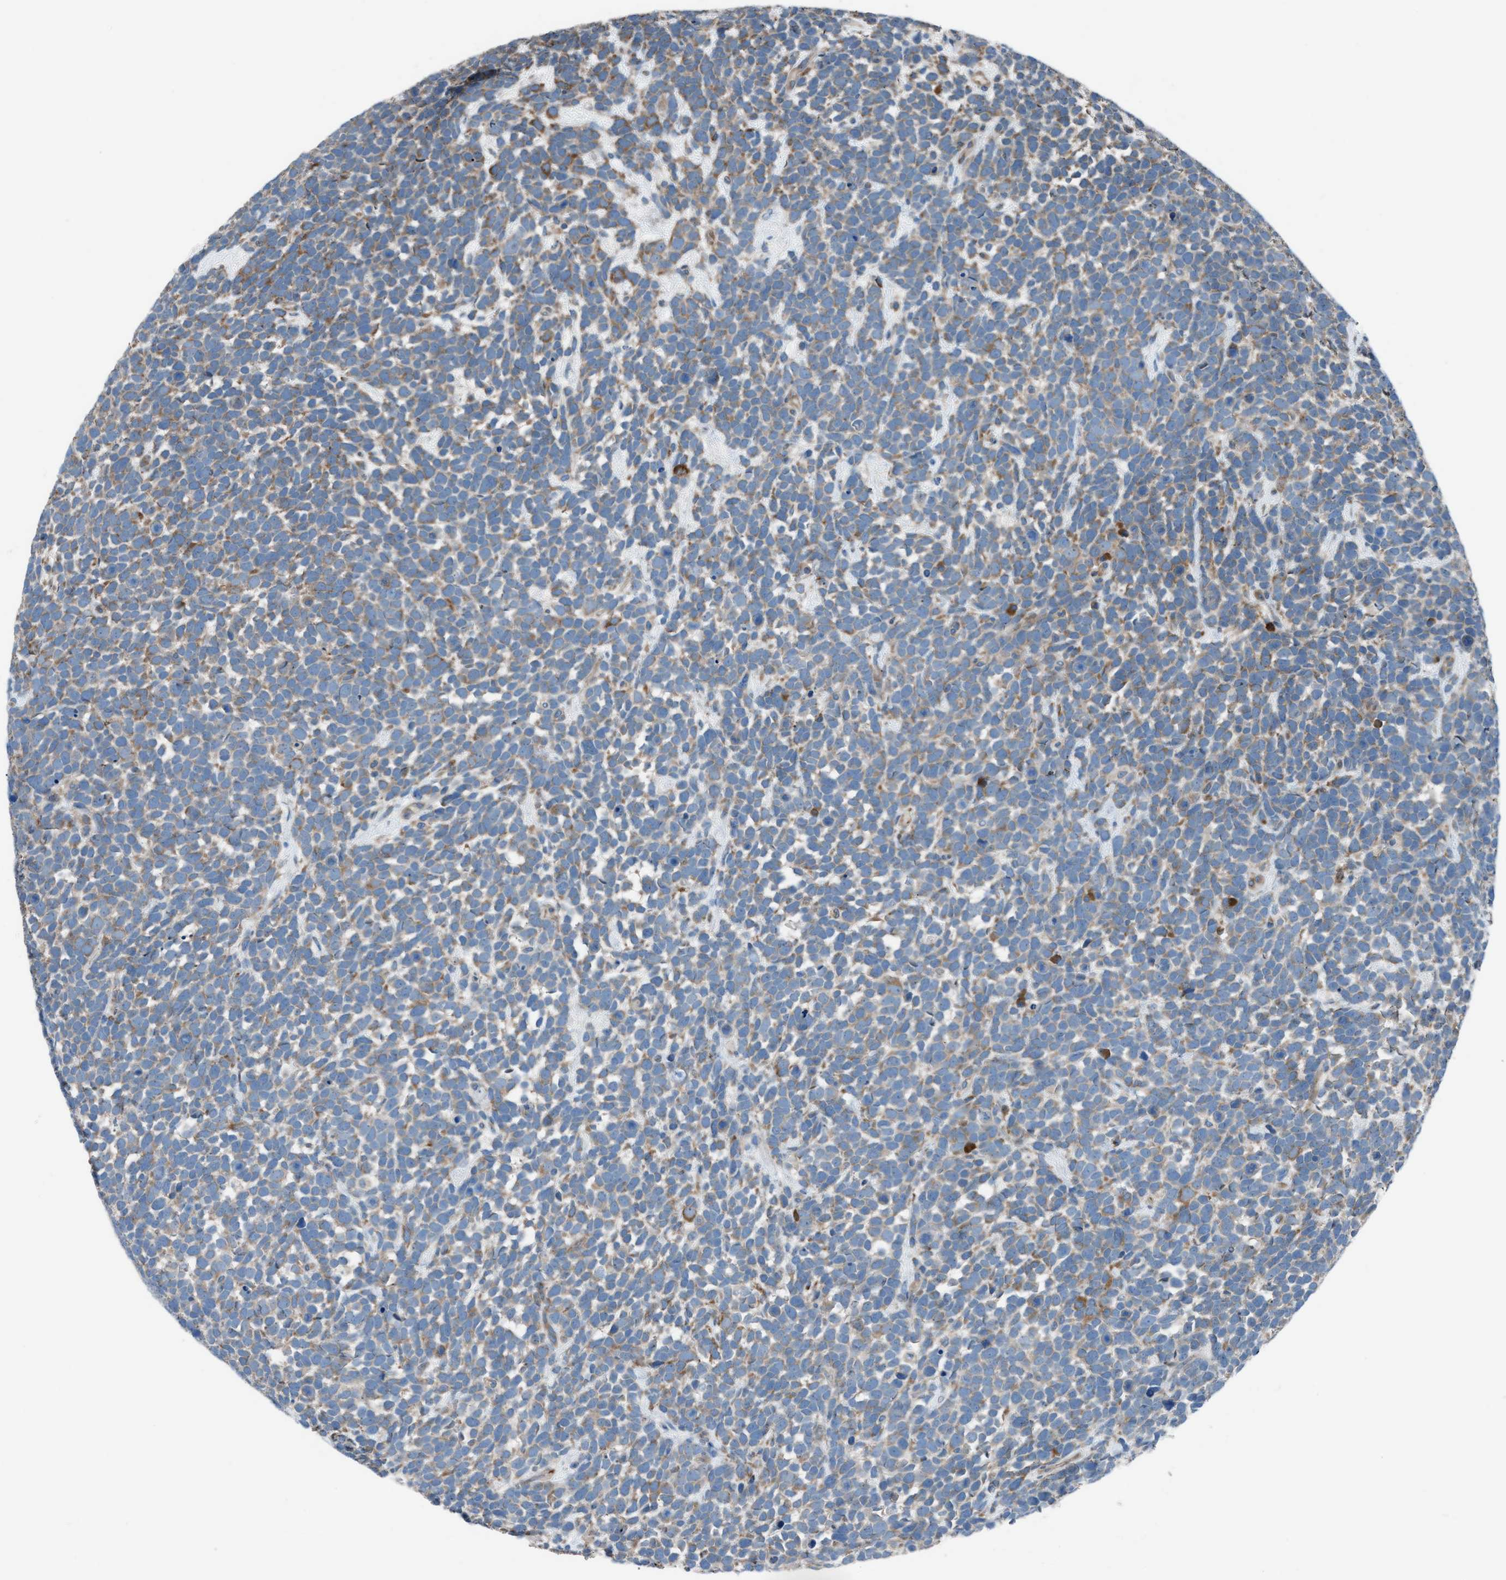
{"staining": {"intensity": "moderate", "quantity": "25%-75%", "location": "cytoplasmic/membranous"}, "tissue": "urothelial cancer", "cell_type": "Tumor cells", "image_type": "cancer", "snomed": [{"axis": "morphology", "description": "Urothelial carcinoma, High grade"}, {"axis": "topography", "description": "Urinary bladder"}], "caption": "Moderate cytoplasmic/membranous positivity for a protein is identified in about 25%-75% of tumor cells of urothelial cancer using immunohistochemistry.", "gene": "HEG1", "patient": {"sex": "female", "age": 82}}